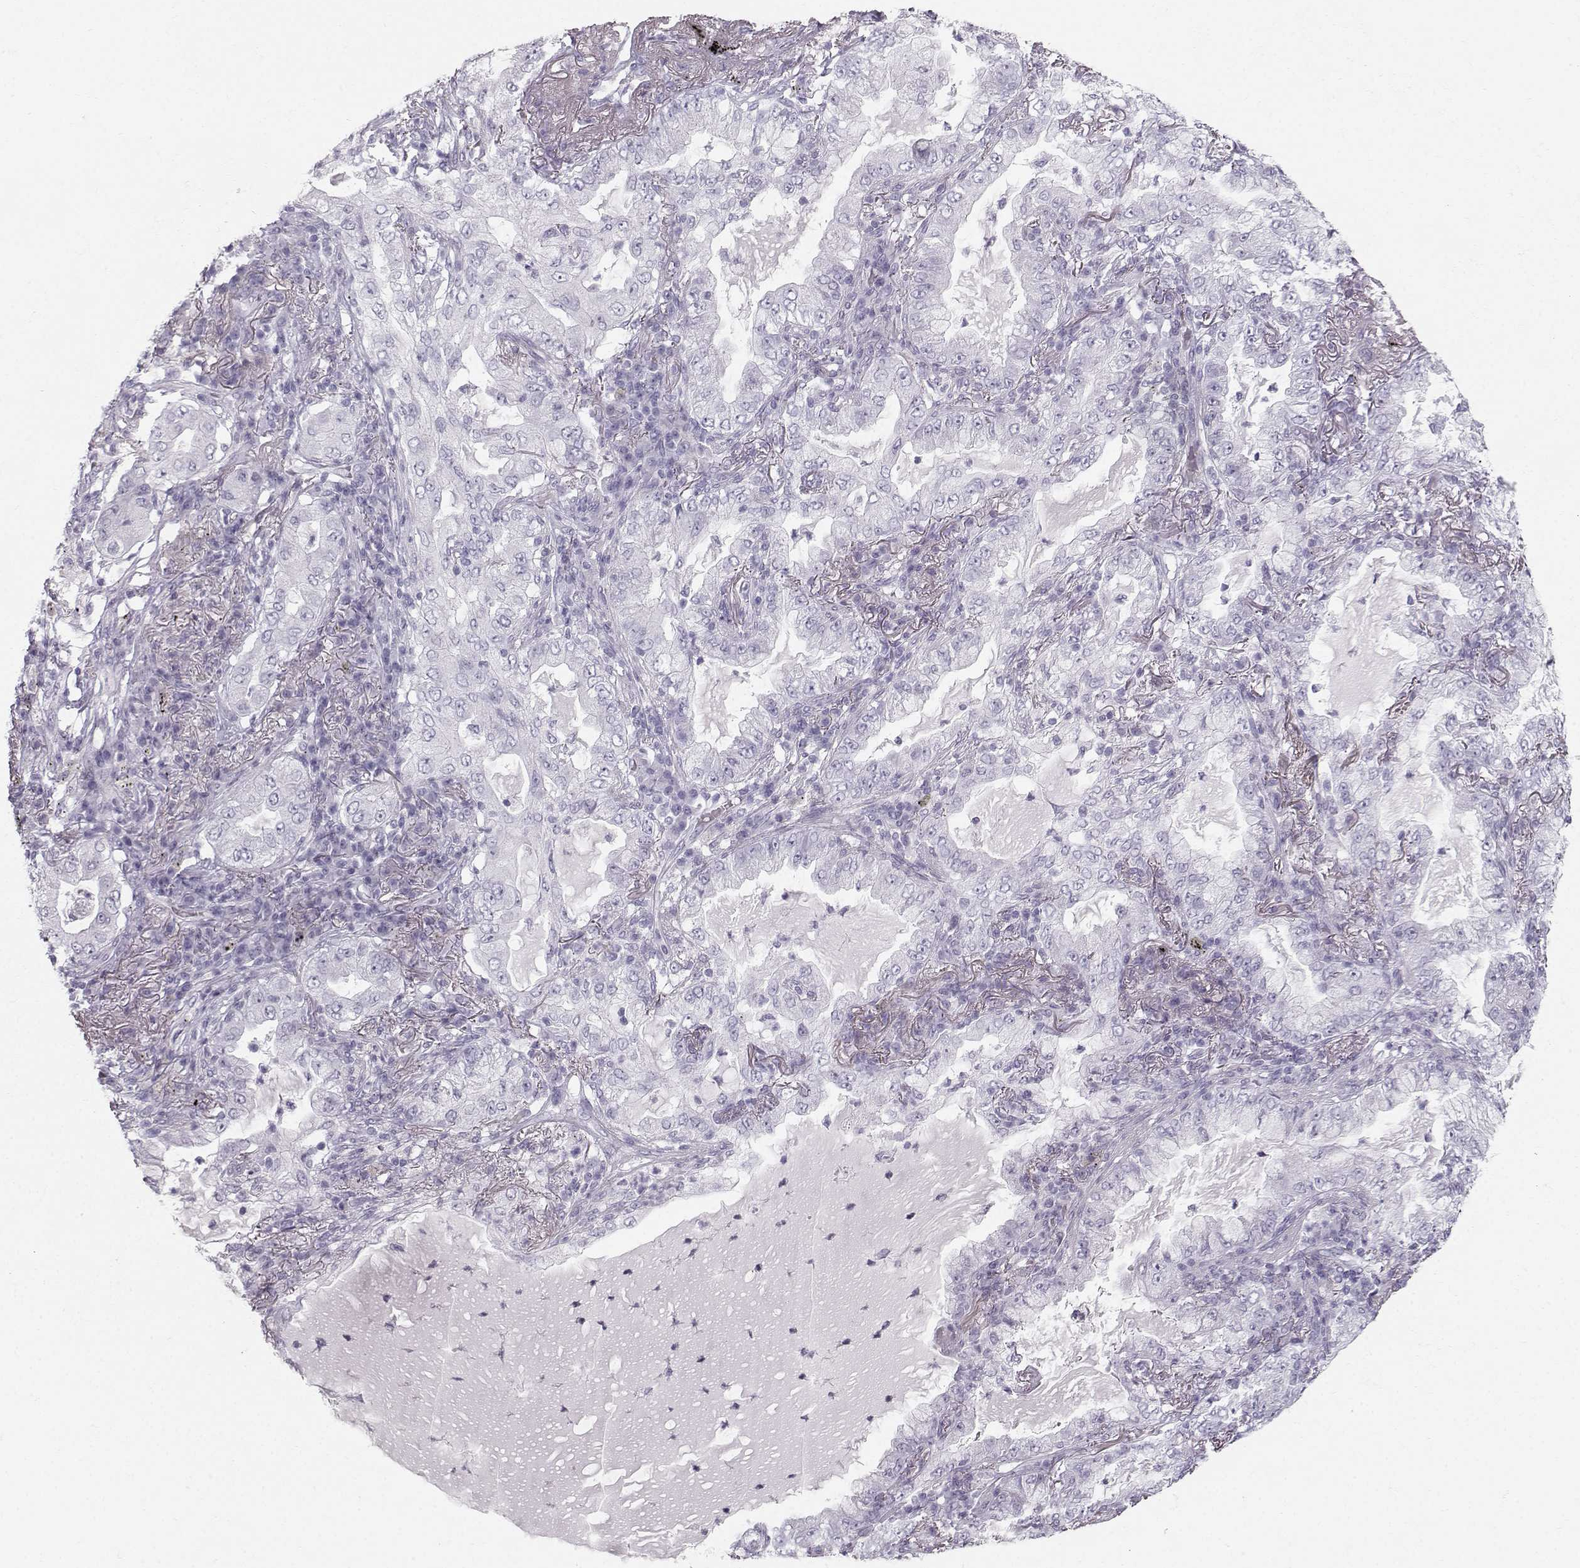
{"staining": {"intensity": "negative", "quantity": "none", "location": "none"}, "tissue": "lung cancer", "cell_type": "Tumor cells", "image_type": "cancer", "snomed": [{"axis": "morphology", "description": "Adenocarcinoma, NOS"}, {"axis": "topography", "description": "Lung"}], "caption": "The immunohistochemistry (IHC) image has no significant staining in tumor cells of lung cancer tissue.", "gene": "CASR", "patient": {"sex": "female", "age": 73}}